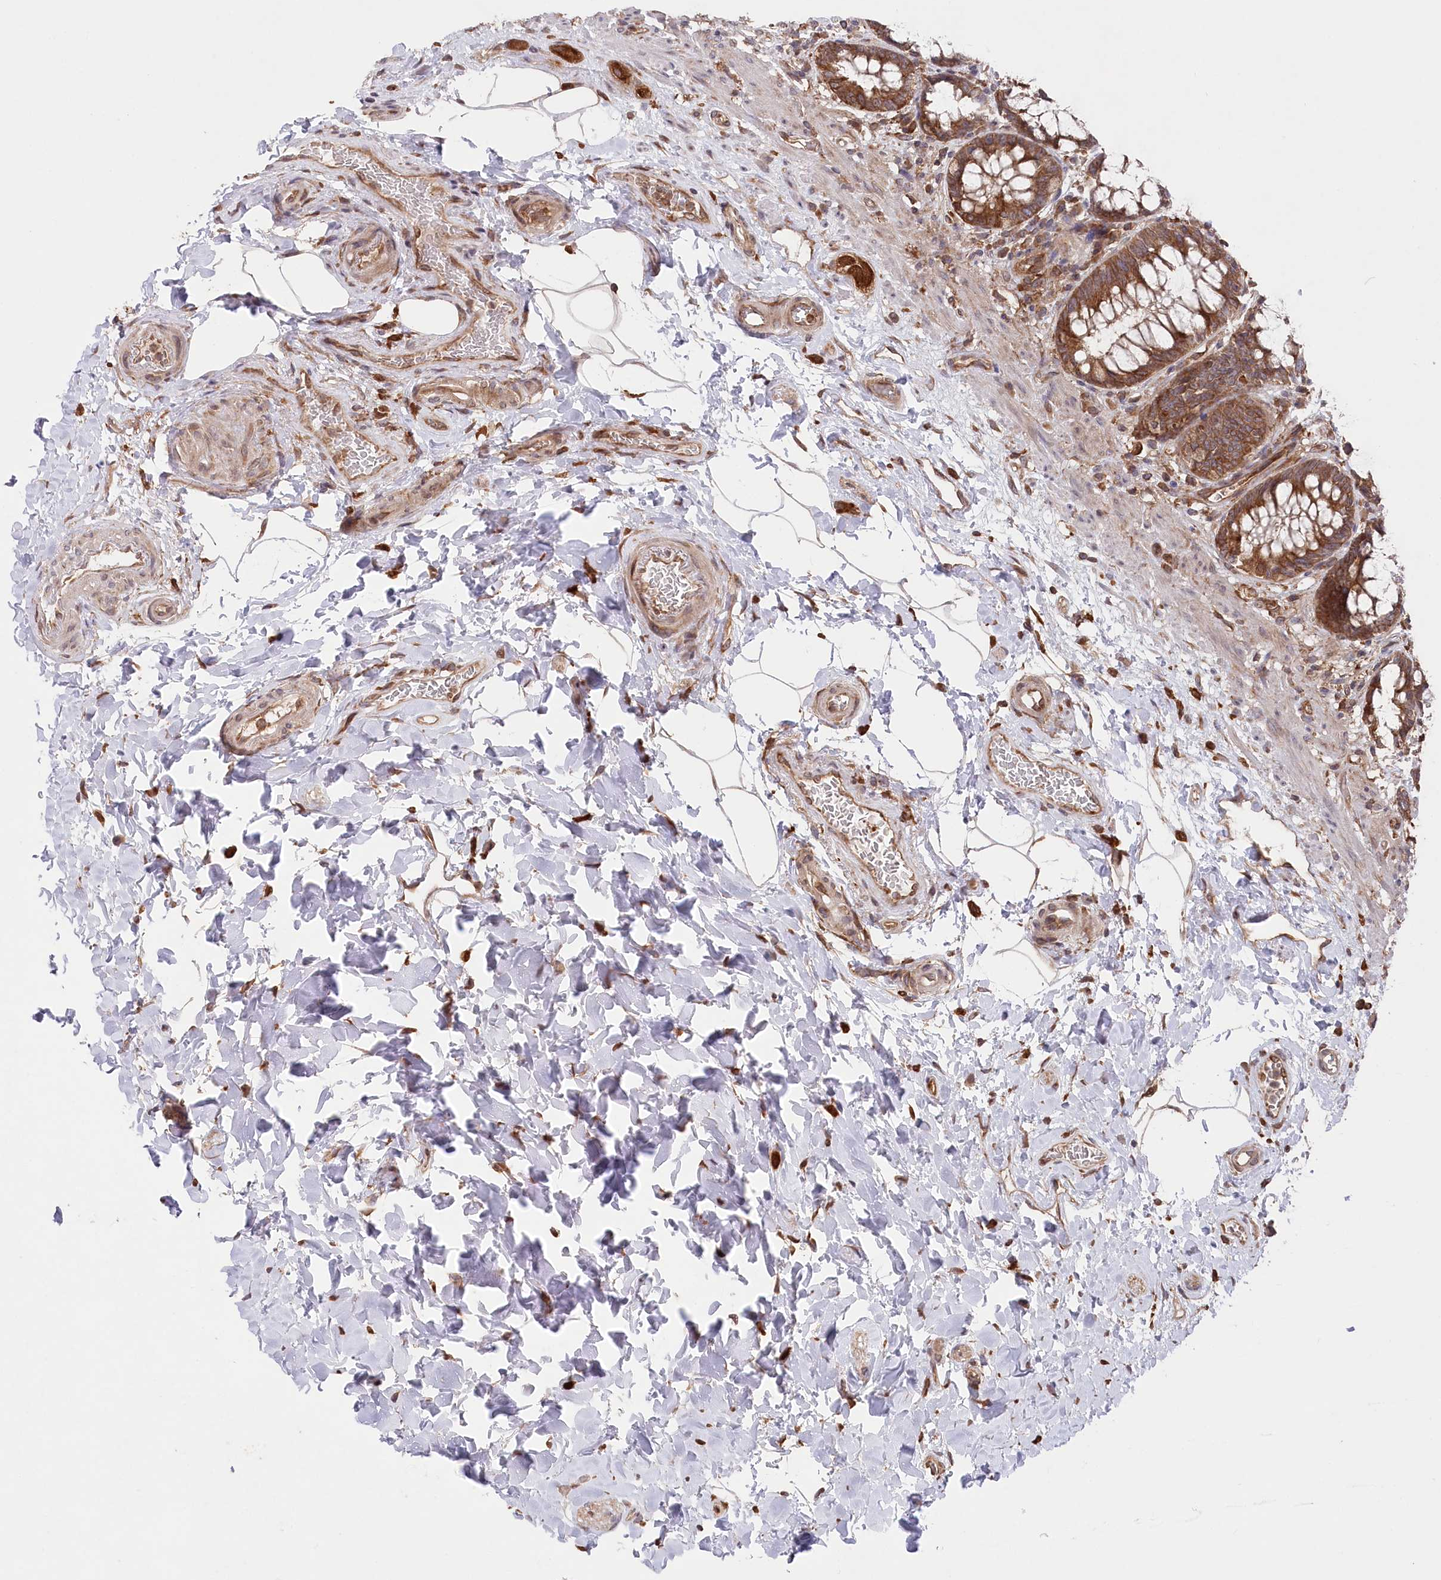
{"staining": {"intensity": "moderate", "quantity": ">75%", "location": "cytoplasmic/membranous"}, "tissue": "rectum", "cell_type": "Glandular cells", "image_type": "normal", "snomed": [{"axis": "morphology", "description": "Normal tissue, NOS"}, {"axis": "topography", "description": "Rectum"}], "caption": "This photomicrograph shows normal rectum stained with immunohistochemistry (IHC) to label a protein in brown. The cytoplasmic/membranous of glandular cells show moderate positivity for the protein. Nuclei are counter-stained blue.", "gene": "PPP1R21", "patient": {"sex": "male", "age": 64}}